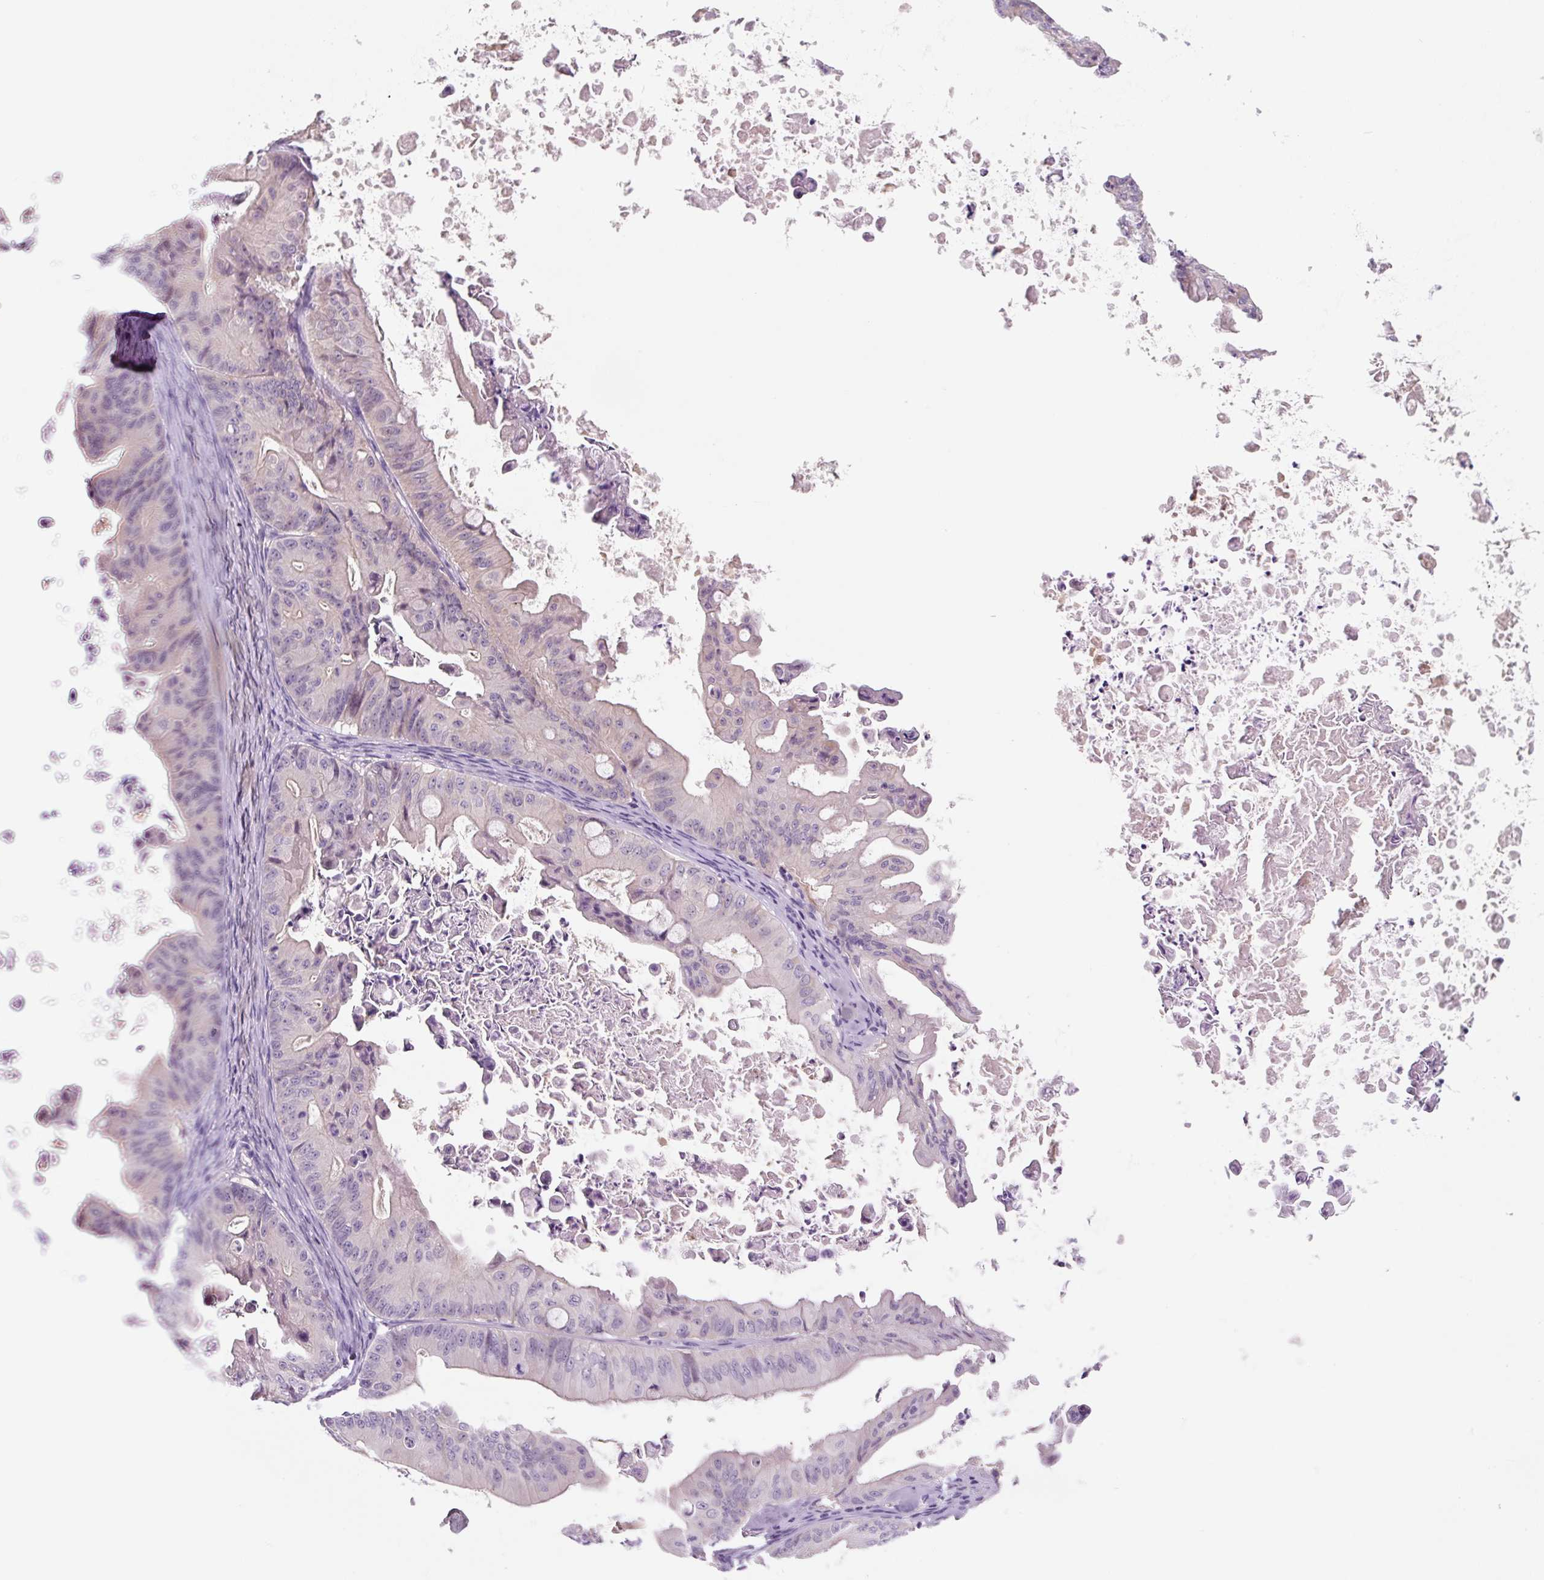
{"staining": {"intensity": "negative", "quantity": "none", "location": "none"}, "tissue": "ovarian cancer", "cell_type": "Tumor cells", "image_type": "cancer", "snomed": [{"axis": "morphology", "description": "Cystadenocarcinoma, mucinous, NOS"}, {"axis": "topography", "description": "Ovary"}], "caption": "A high-resolution image shows IHC staining of mucinous cystadenocarcinoma (ovarian), which demonstrates no significant staining in tumor cells.", "gene": "CCL25", "patient": {"sex": "female", "age": 37}}